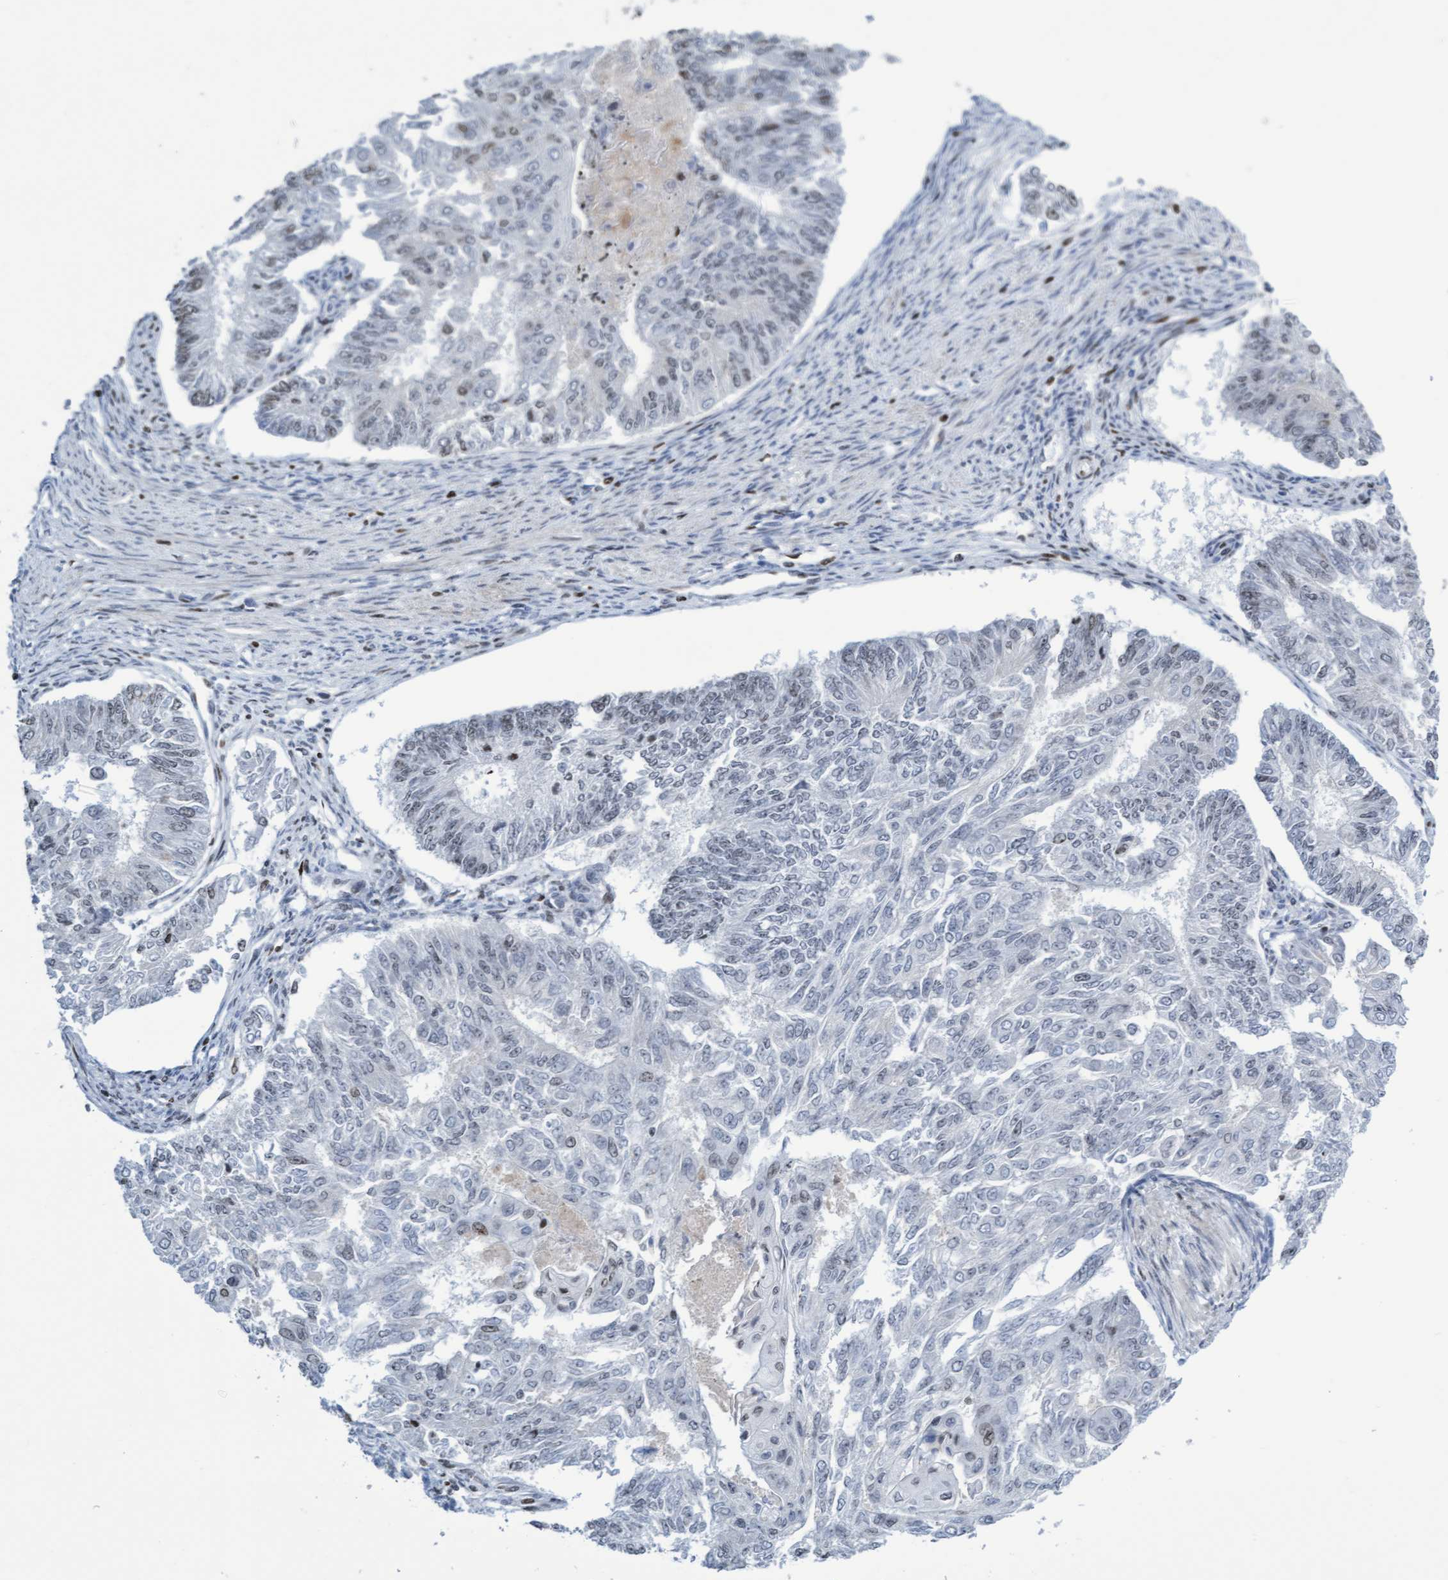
{"staining": {"intensity": "weak", "quantity": "<25%", "location": "nuclear"}, "tissue": "endometrial cancer", "cell_type": "Tumor cells", "image_type": "cancer", "snomed": [{"axis": "morphology", "description": "Adenocarcinoma, NOS"}, {"axis": "topography", "description": "Endometrium"}], "caption": "An image of adenocarcinoma (endometrial) stained for a protein displays no brown staining in tumor cells.", "gene": "CBX2", "patient": {"sex": "female", "age": 32}}